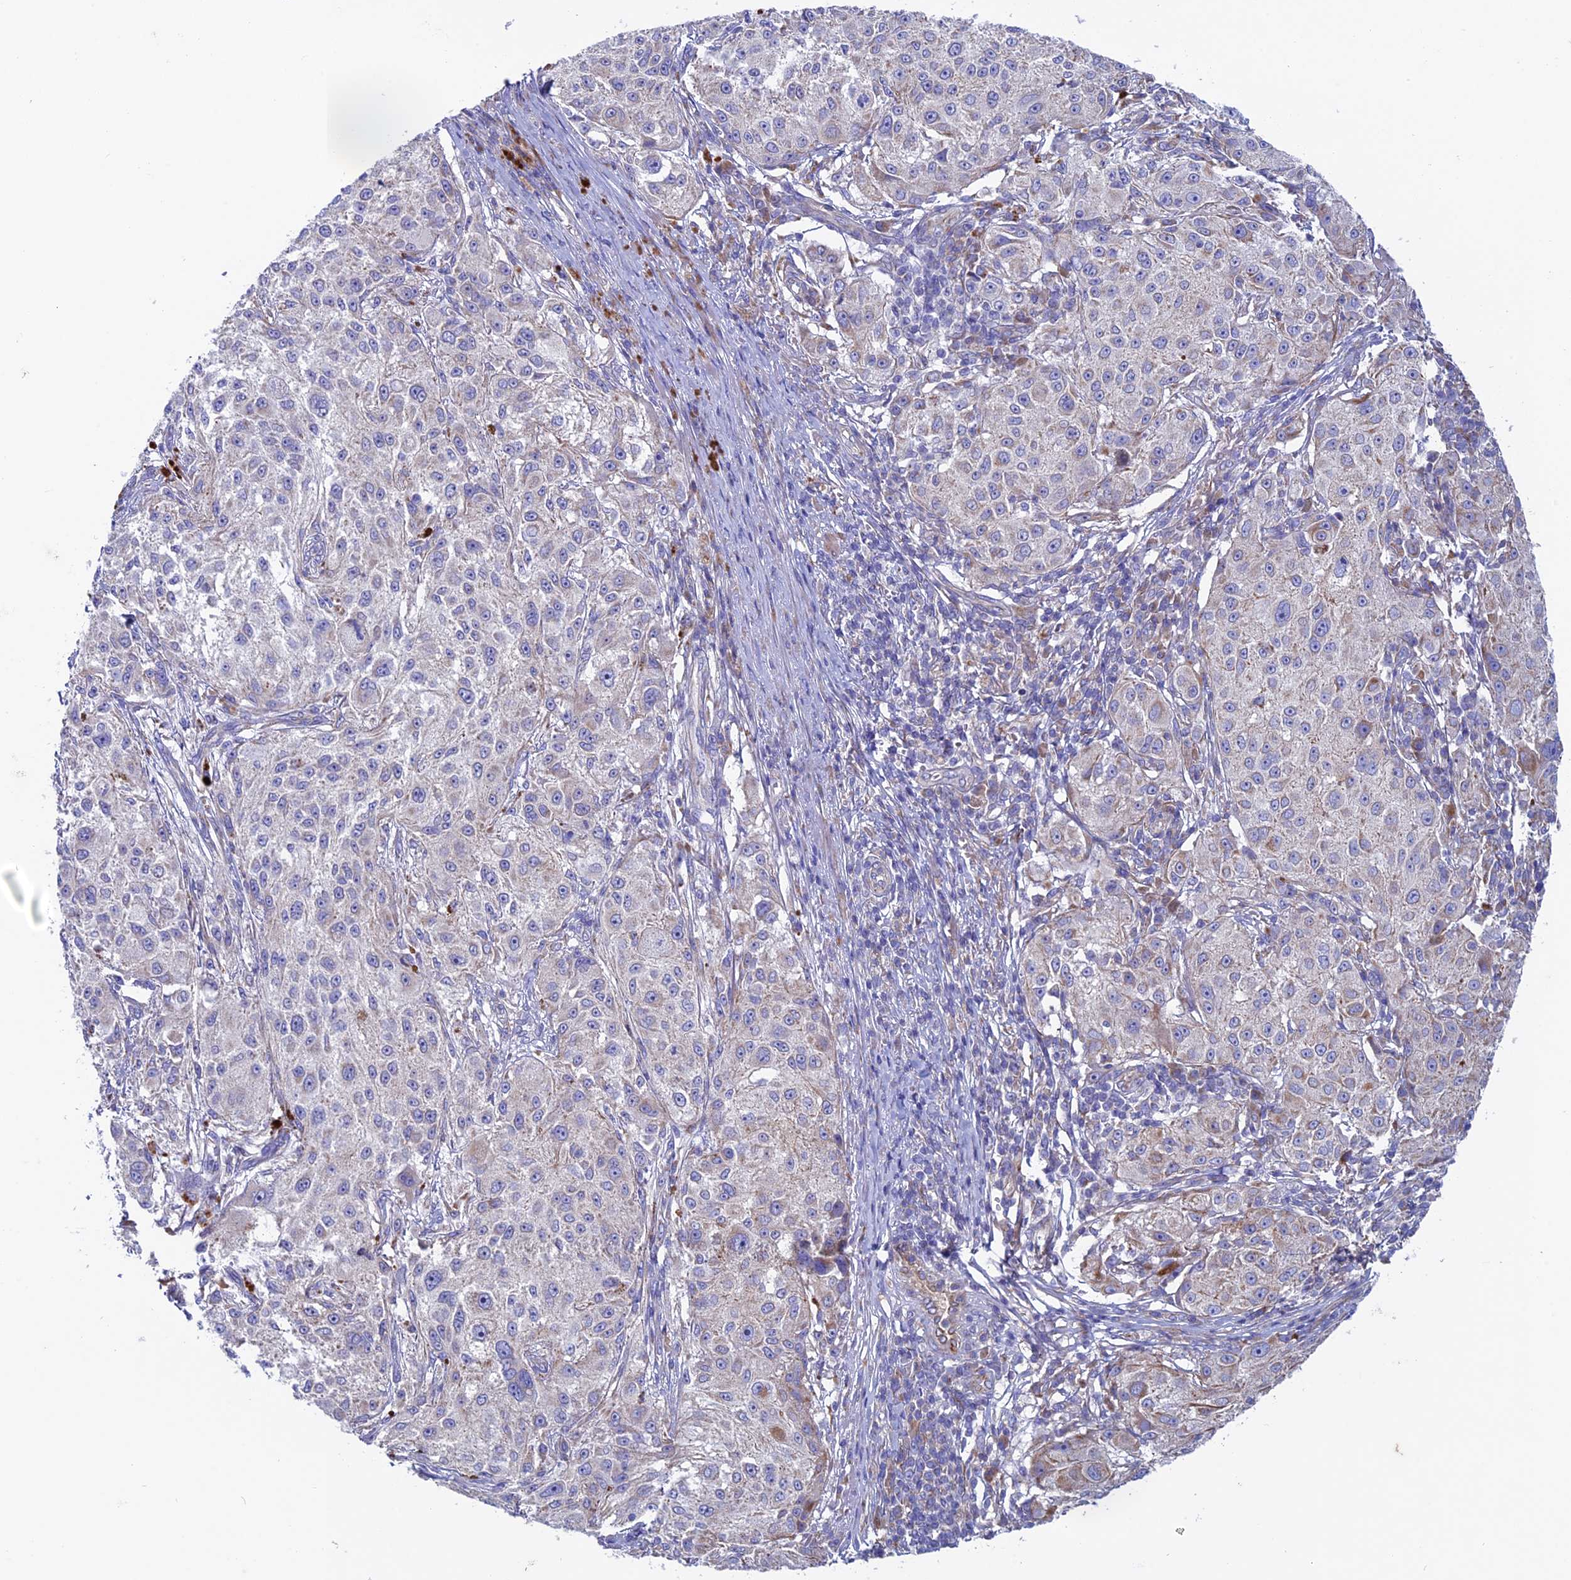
{"staining": {"intensity": "negative", "quantity": "none", "location": "none"}, "tissue": "melanoma", "cell_type": "Tumor cells", "image_type": "cancer", "snomed": [{"axis": "morphology", "description": "Necrosis, NOS"}, {"axis": "morphology", "description": "Malignant melanoma, NOS"}, {"axis": "topography", "description": "Skin"}], "caption": "A high-resolution histopathology image shows immunohistochemistry staining of melanoma, which exhibits no significant positivity in tumor cells. (DAB (3,3'-diaminobenzidine) immunohistochemistry visualized using brightfield microscopy, high magnification).", "gene": "SLC15A5", "patient": {"sex": "female", "age": 87}}